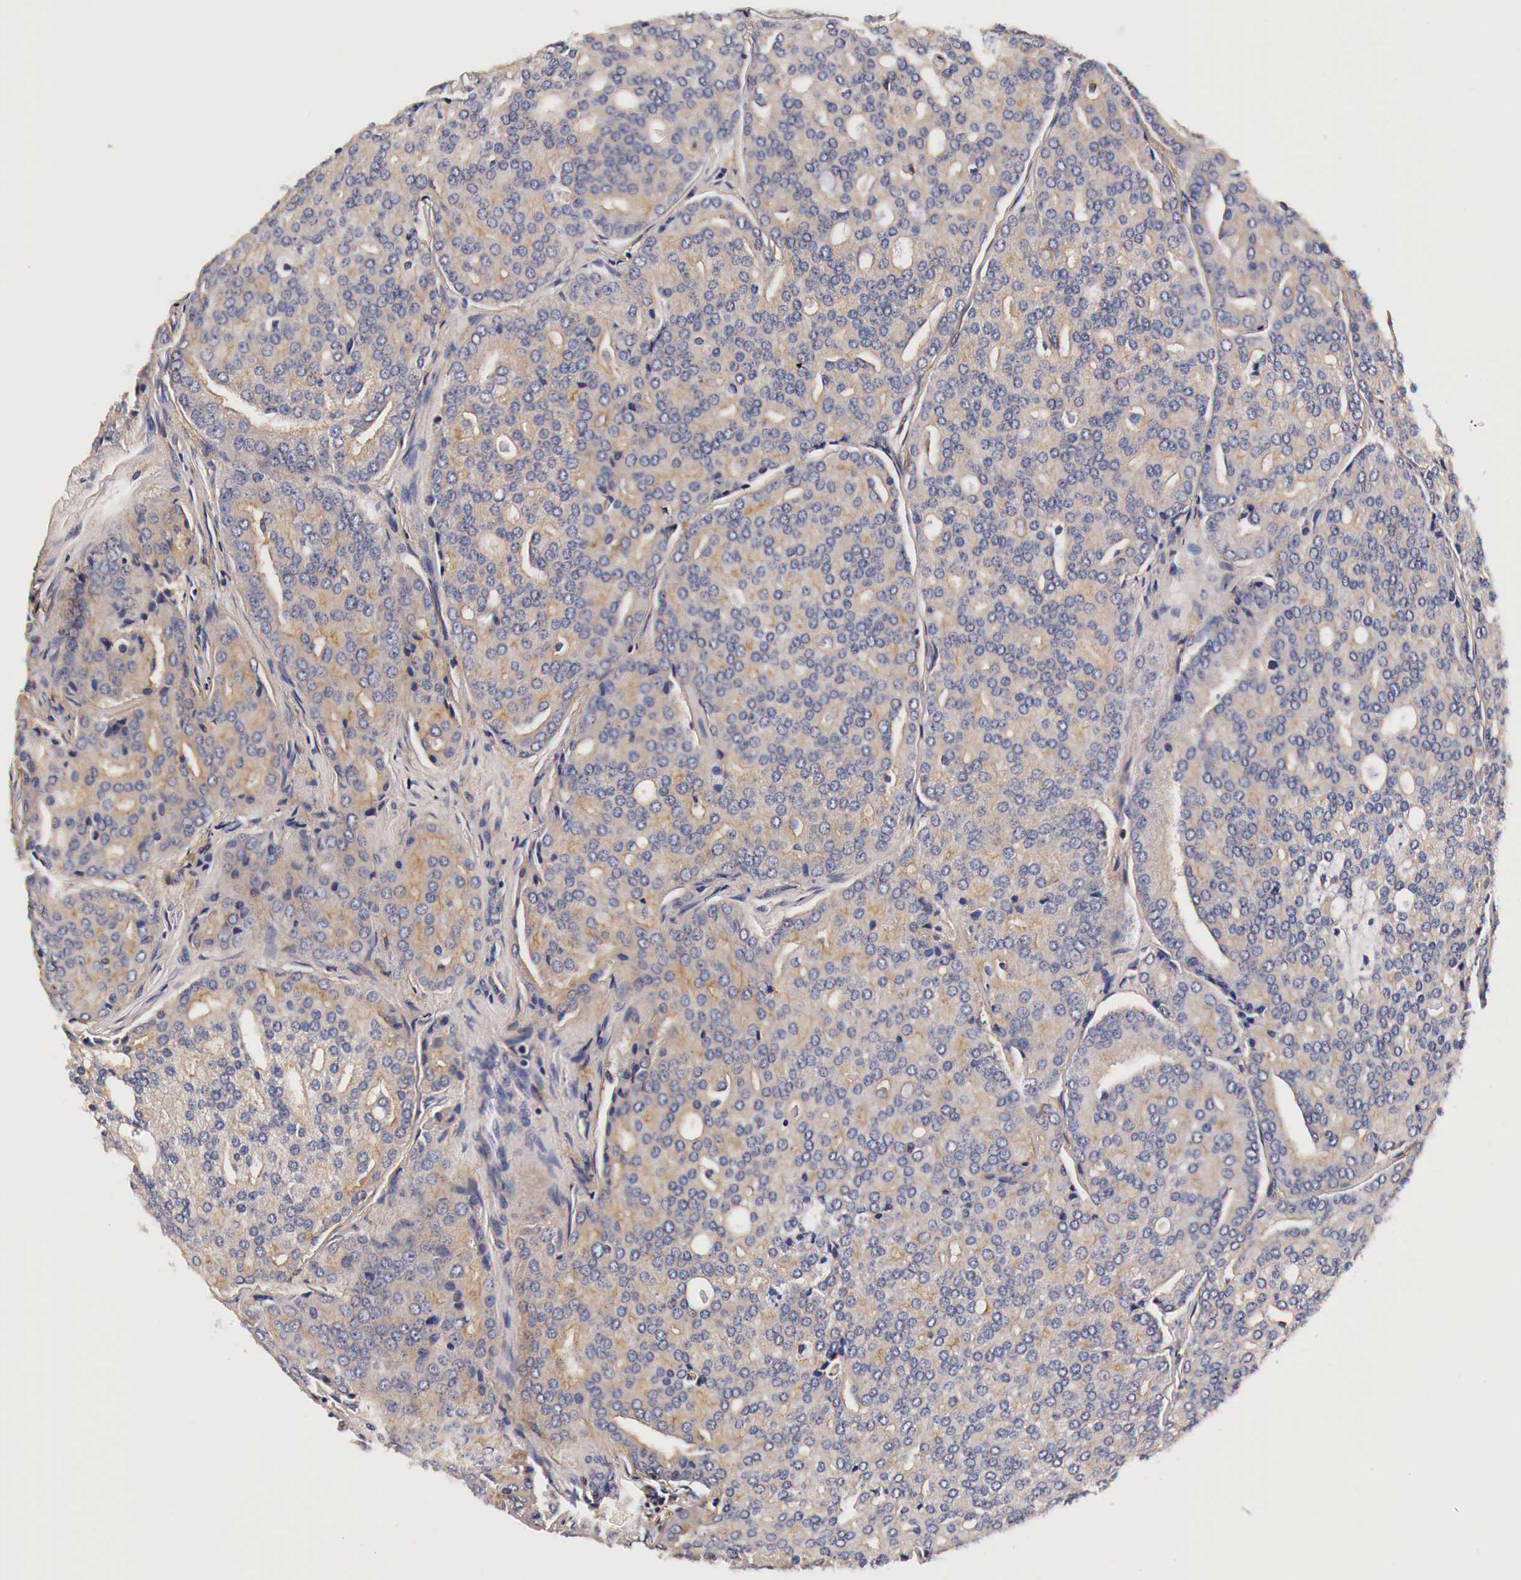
{"staining": {"intensity": "weak", "quantity": ">75%", "location": "cytoplasmic/membranous"}, "tissue": "prostate cancer", "cell_type": "Tumor cells", "image_type": "cancer", "snomed": [{"axis": "morphology", "description": "Adenocarcinoma, High grade"}, {"axis": "topography", "description": "Prostate"}], "caption": "High-power microscopy captured an immunohistochemistry micrograph of prostate cancer, revealing weak cytoplasmic/membranous staining in about >75% of tumor cells. The staining was performed using DAB (3,3'-diaminobenzidine) to visualize the protein expression in brown, while the nuclei were stained in blue with hematoxylin (Magnification: 20x).", "gene": "RP2", "patient": {"sex": "male", "age": 64}}